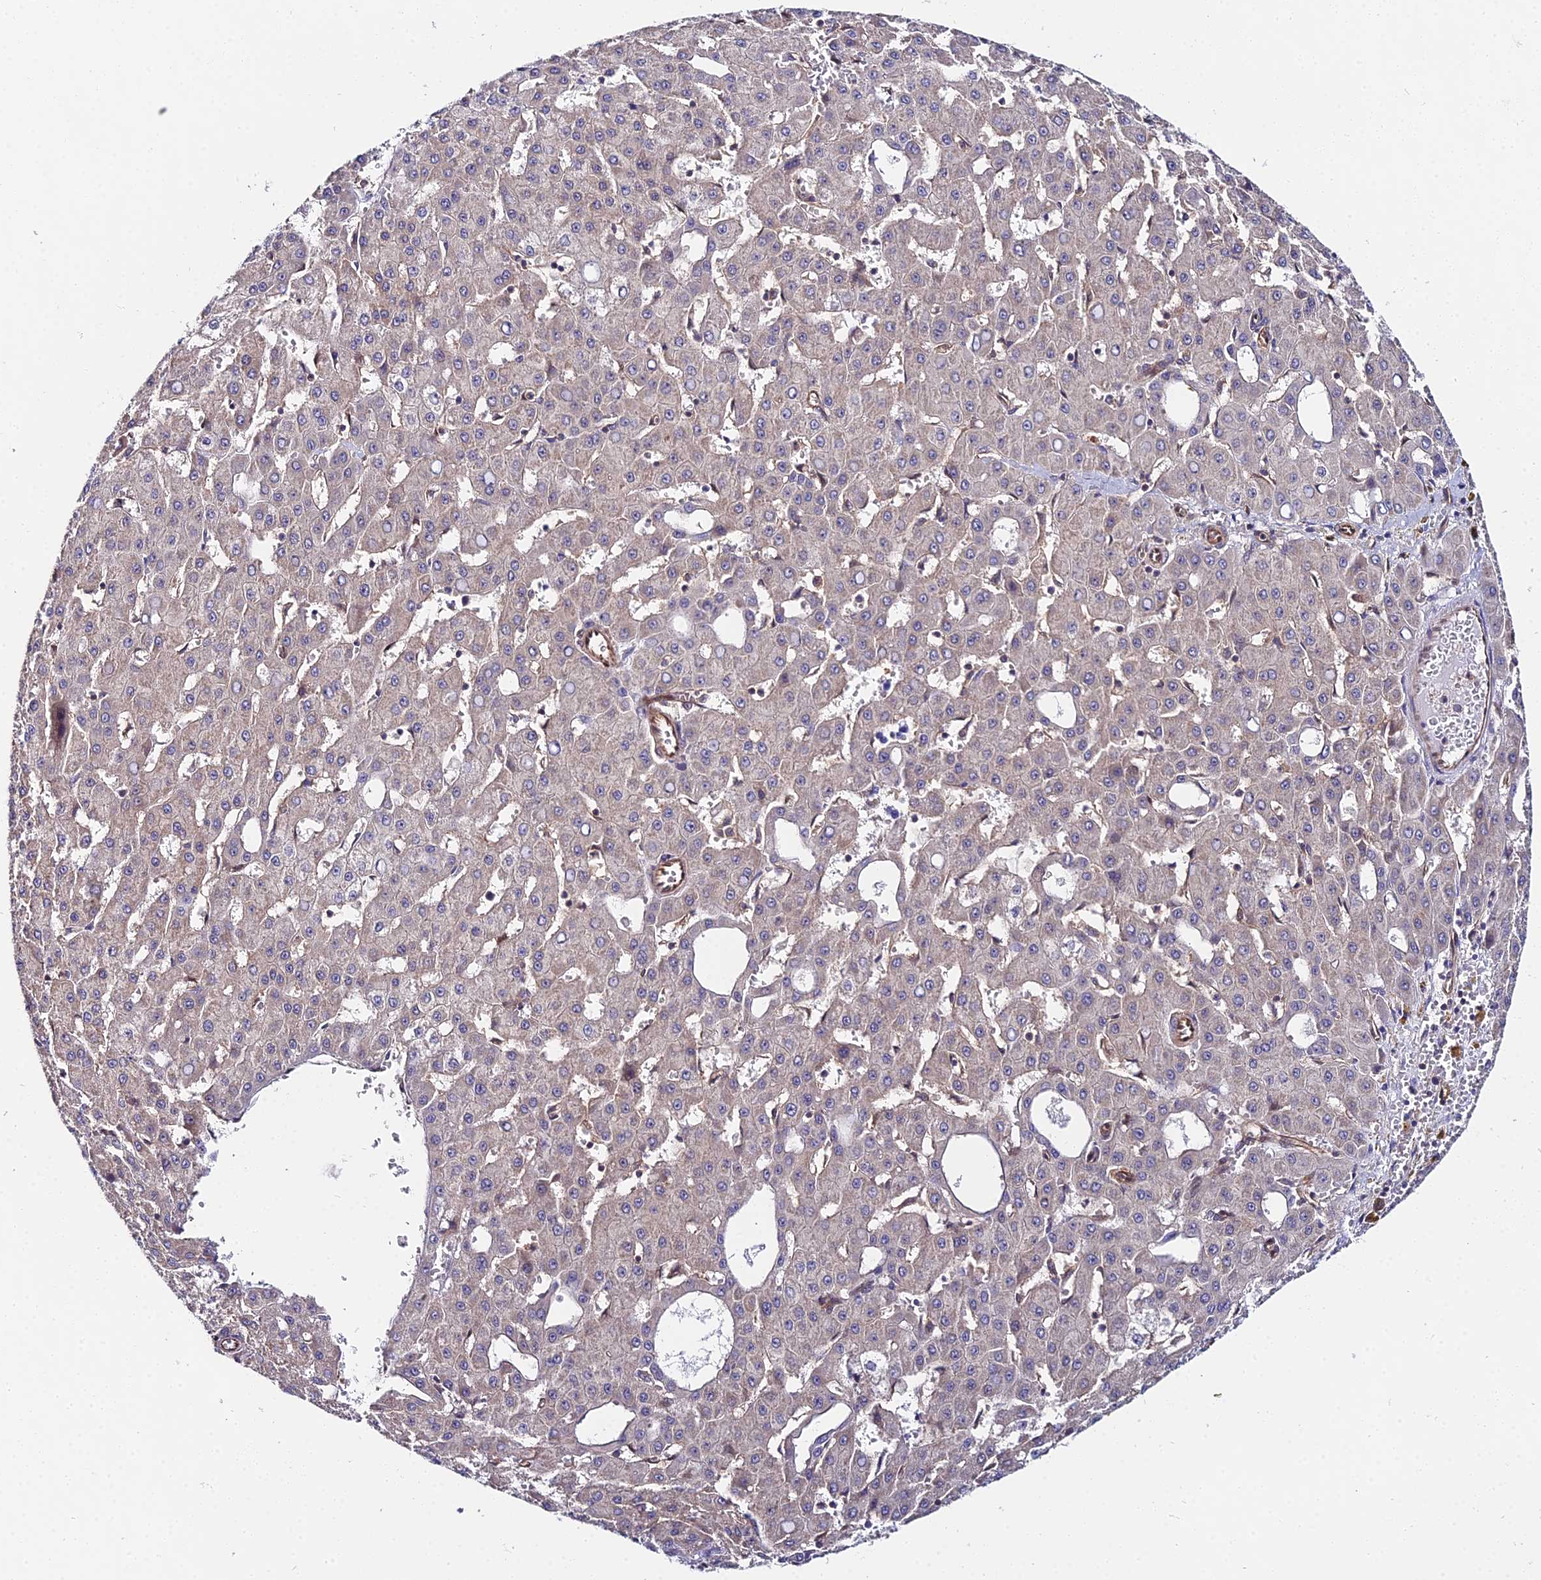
{"staining": {"intensity": "weak", "quantity": "<25%", "location": "cytoplasmic/membranous"}, "tissue": "liver cancer", "cell_type": "Tumor cells", "image_type": "cancer", "snomed": [{"axis": "morphology", "description": "Carcinoma, Hepatocellular, NOS"}, {"axis": "topography", "description": "Liver"}], "caption": "A photomicrograph of liver cancer (hepatocellular carcinoma) stained for a protein reveals no brown staining in tumor cells.", "gene": "PPP2R2C", "patient": {"sex": "male", "age": 47}}